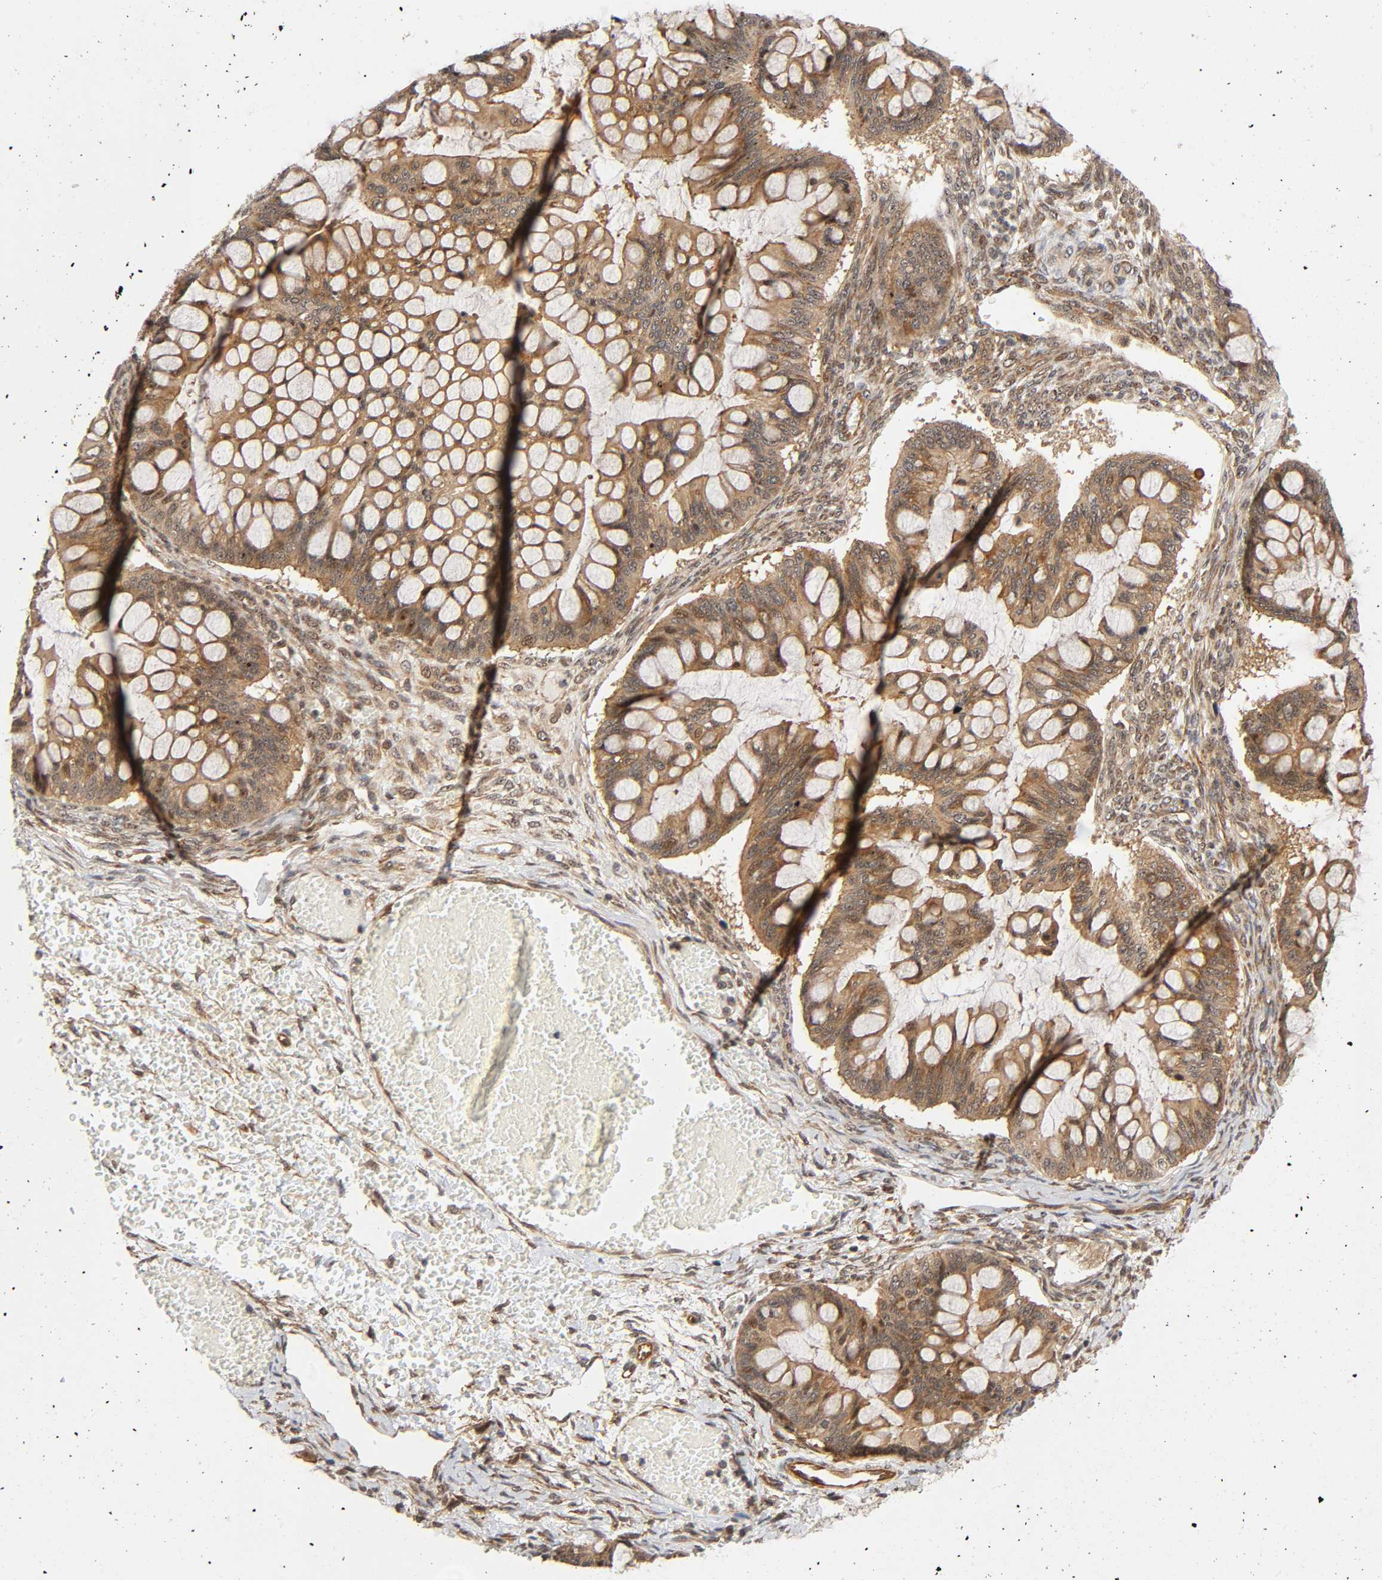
{"staining": {"intensity": "moderate", "quantity": ">75%", "location": "cytoplasmic/membranous"}, "tissue": "ovarian cancer", "cell_type": "Tumor cells", "image_type": "cancer", "snomed": [{"axis": "morphology", "description": "Cystadenocarcinoma, mucinous, NOS"}, {"axis": "topography", "description": "Ovary"}], "caption": "Mucinous cystadenocarcinoma (ovarian) stained for a protein reveals moderate cytoplasmic/membranous positivity in tumor cells.", "gene": "IQCJ-SCHIP1", "patient": {"sex": "female", "age": 73}}